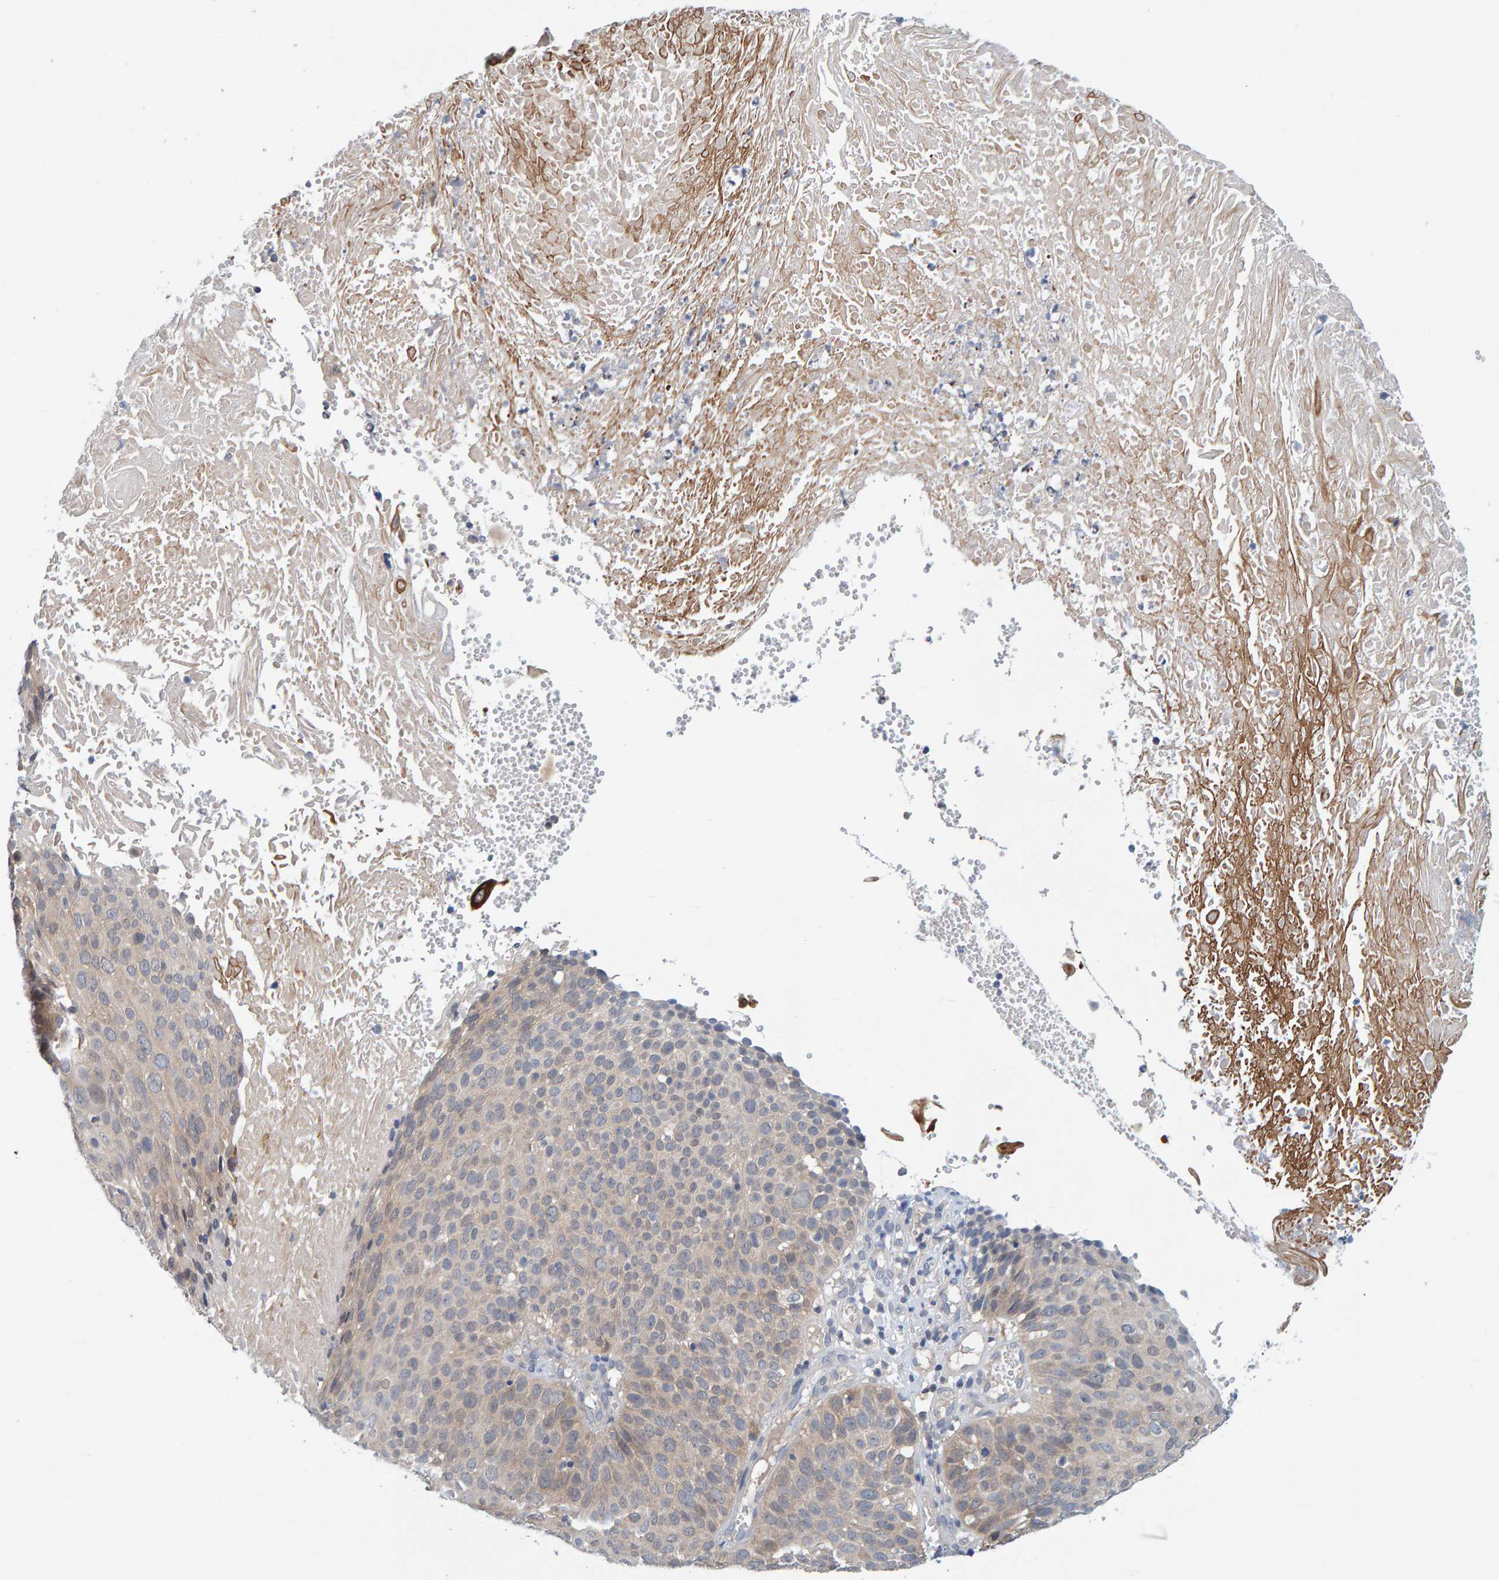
{"staining": {"intensity": "weak", "quantity": "<25%", "location": "cytoplasmic/membranous"}, "tissue": "cervical cancer", "cell_type": "Tumor cells", "image_type": "cancer", "snomed": [{"axis": "morphology", "description": "Squamous cell carcinoma, NOS"}, {"axis": "topography", "description": "Cervix"}], "caption": "High power microscopy image of an immunohistochemistry (IHC) image of cervical cancer (squamous cell carcinoma), revealing no significant expression in tumor cells.", "gene": "TATDN1", "patient": {"sex": "female", "age": 74}}